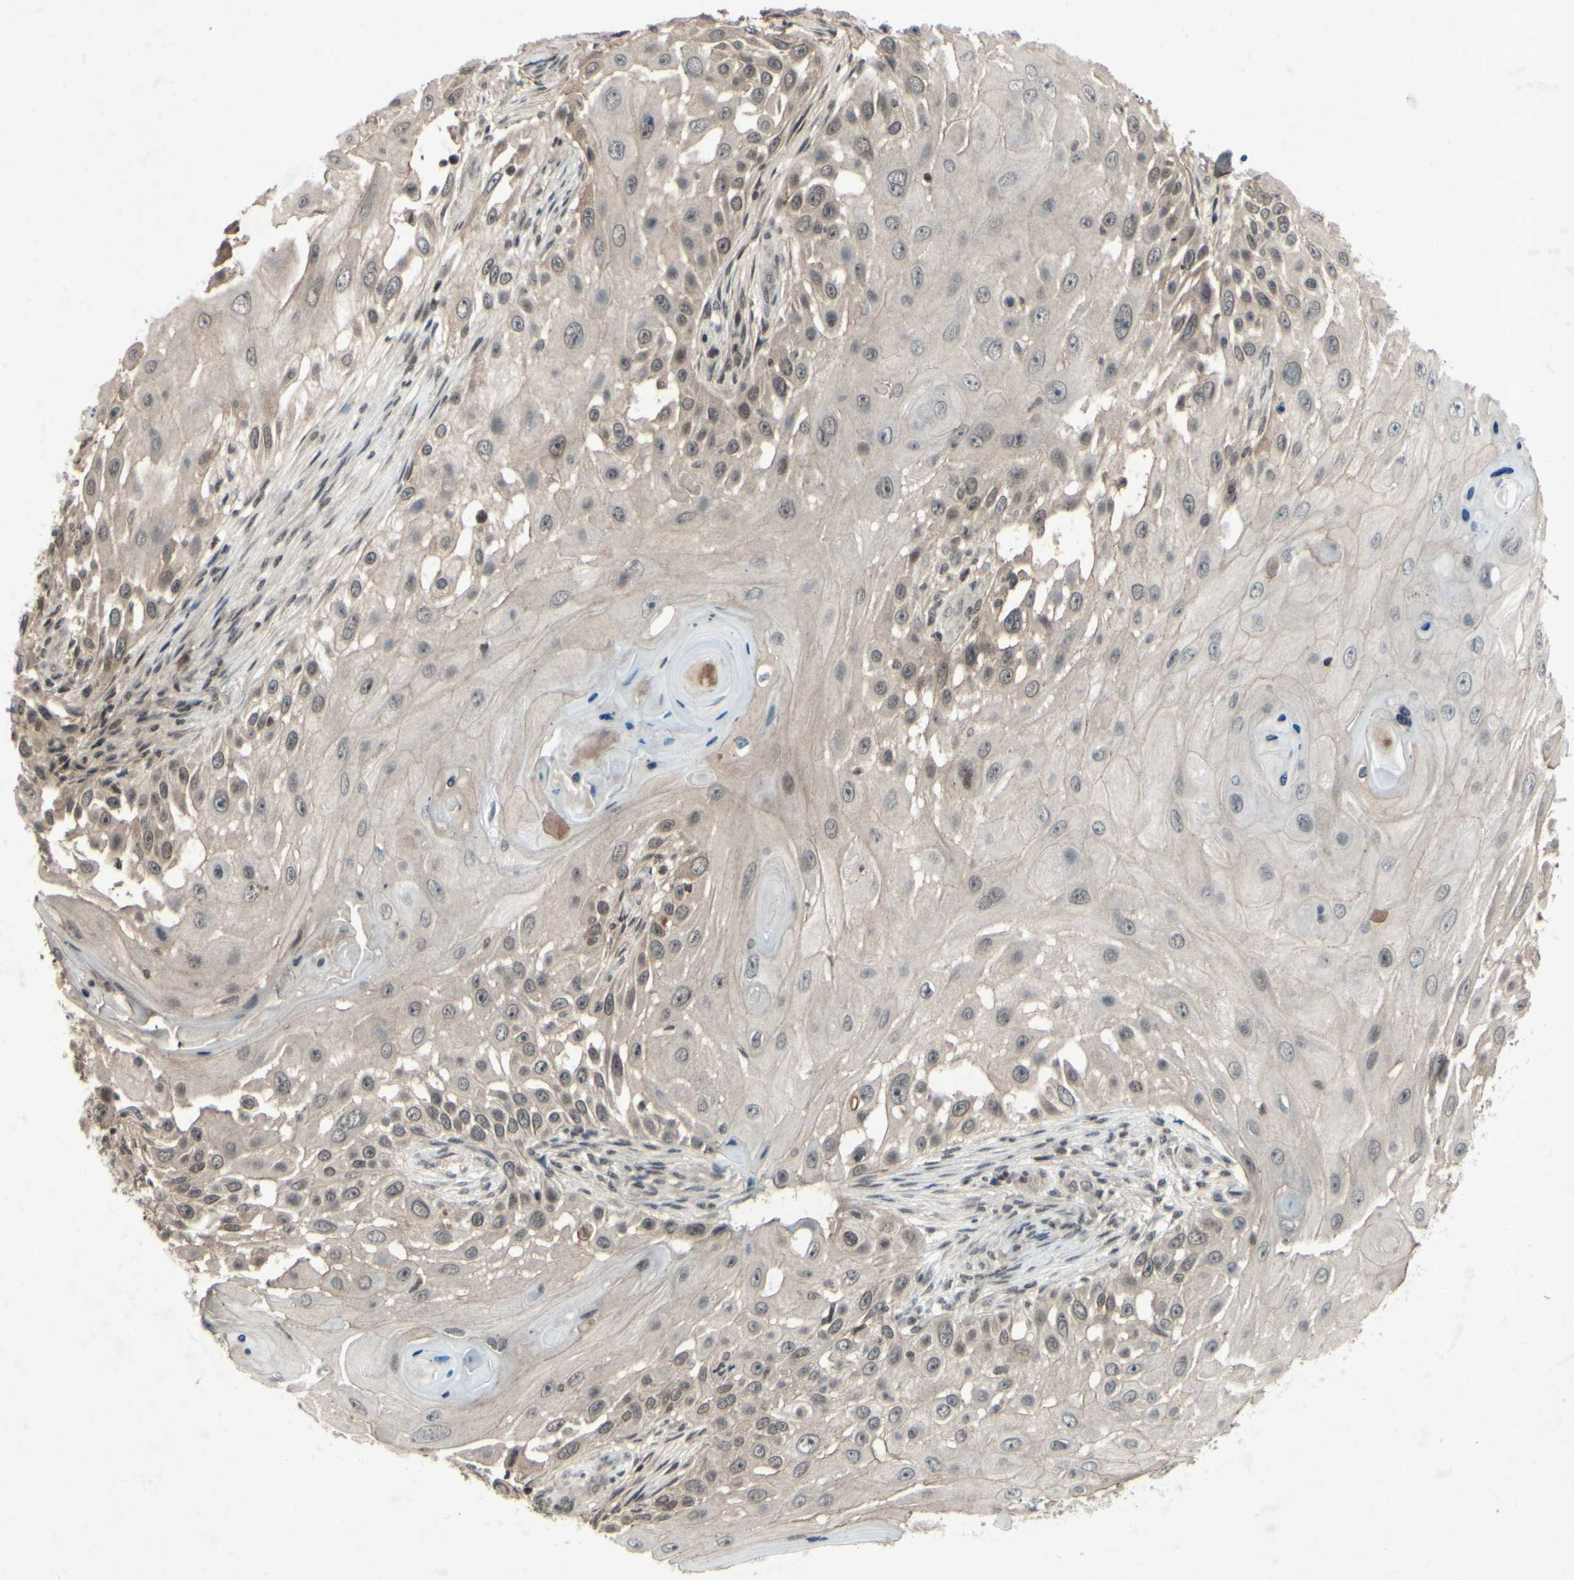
{"staining": {"intensity": "weak", "quantity": "25%-75%", "location": "nuclear"}, "tissue": "skin cancer", "cell_type": "Tumor cells", "image_type": "cancer", "snomed": [{"axis": "morphology", "description": "Squamous cell carcinoma, NOS"}, {"axis": "topography", "description": "Skin"}], "caption": "This histopathology image reveals immunohistochemistry staining of skin cancer, with low weak nuclear expression in about 25%-75% of tumor cells.", "gene": "SNW1", "patient": {"sex": "female", "age": 44}}